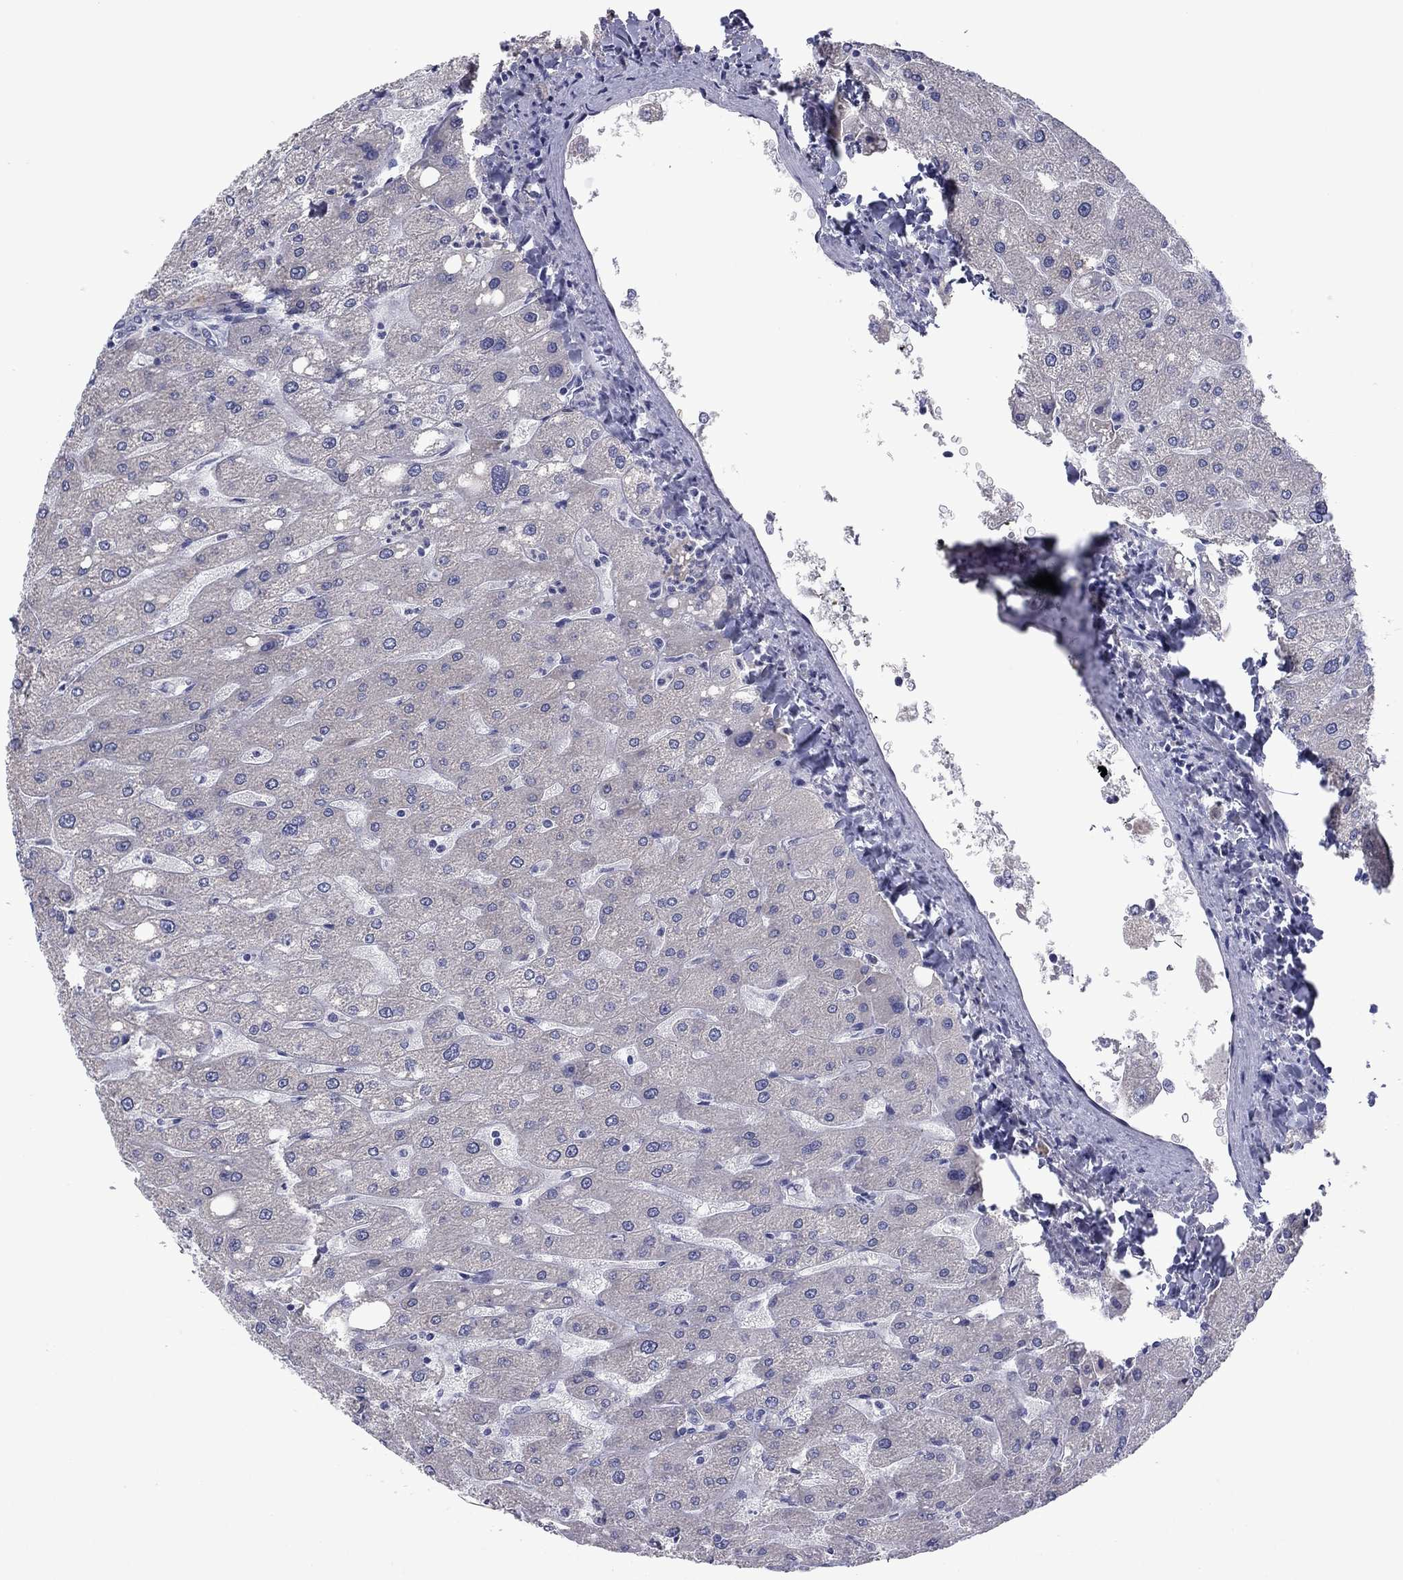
{"staining": {"intensity": "negative", "quantity": "none", "location": "none"}, "tissue": "liver", "cell_type": "Cholangiocytes", "image_type": "normal", "snomed": [{"axis": "morphology", "description": "Normal tissue, NOS"}, {"axis": "topography", "description": "Liver"}], "caption": "The micrograph demonstrates no significant expression in cholangiocytes of liver. (Brightfield microscopy of DAB immunohistochemistry (IHC) at high magnification).", "gene": "TMPRSS11A", "patient": {"sex": "male", "age": 67}}